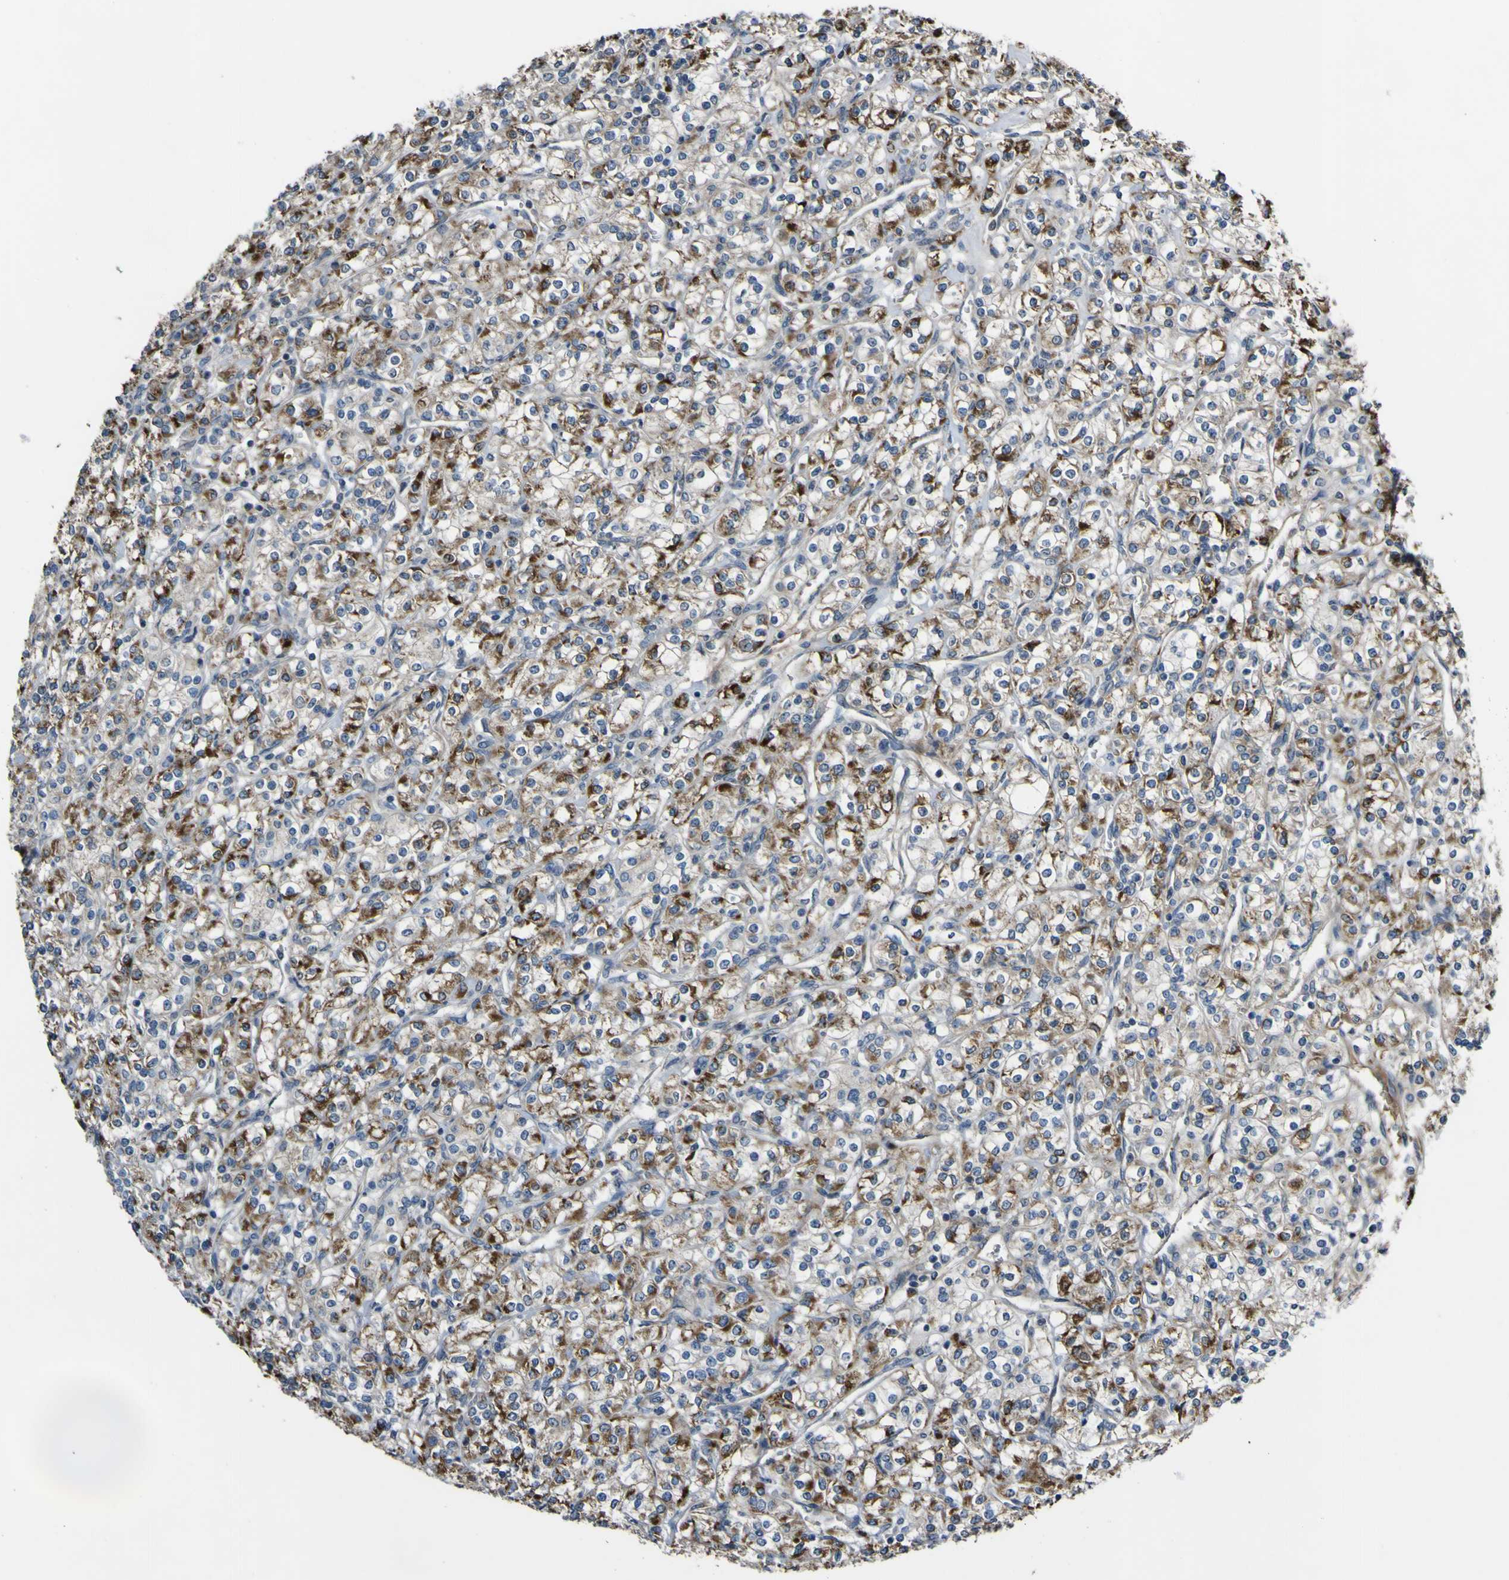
{"staining": {"intensity": "moderate", "quantity": "25%-75%", "location": "cytoplasmic/membranous"}, "tissue": "renal cancer", "cell_type": "Tumor cells", "image_type": "cancer", "snomed": [{"axis": "morphology", "description": "Adenocarcinoma, NOS"}, {"axis": "topography", "description": "Kidney"}], "caption": "The histopathology image reveals a brown stain indicating the presence of a protein in the cytoplasmic/membranous of tumor cells in adenocarcinoma (renal).", "gene": "GPLD1", "patient": {"sex": "male", "age": 77}}